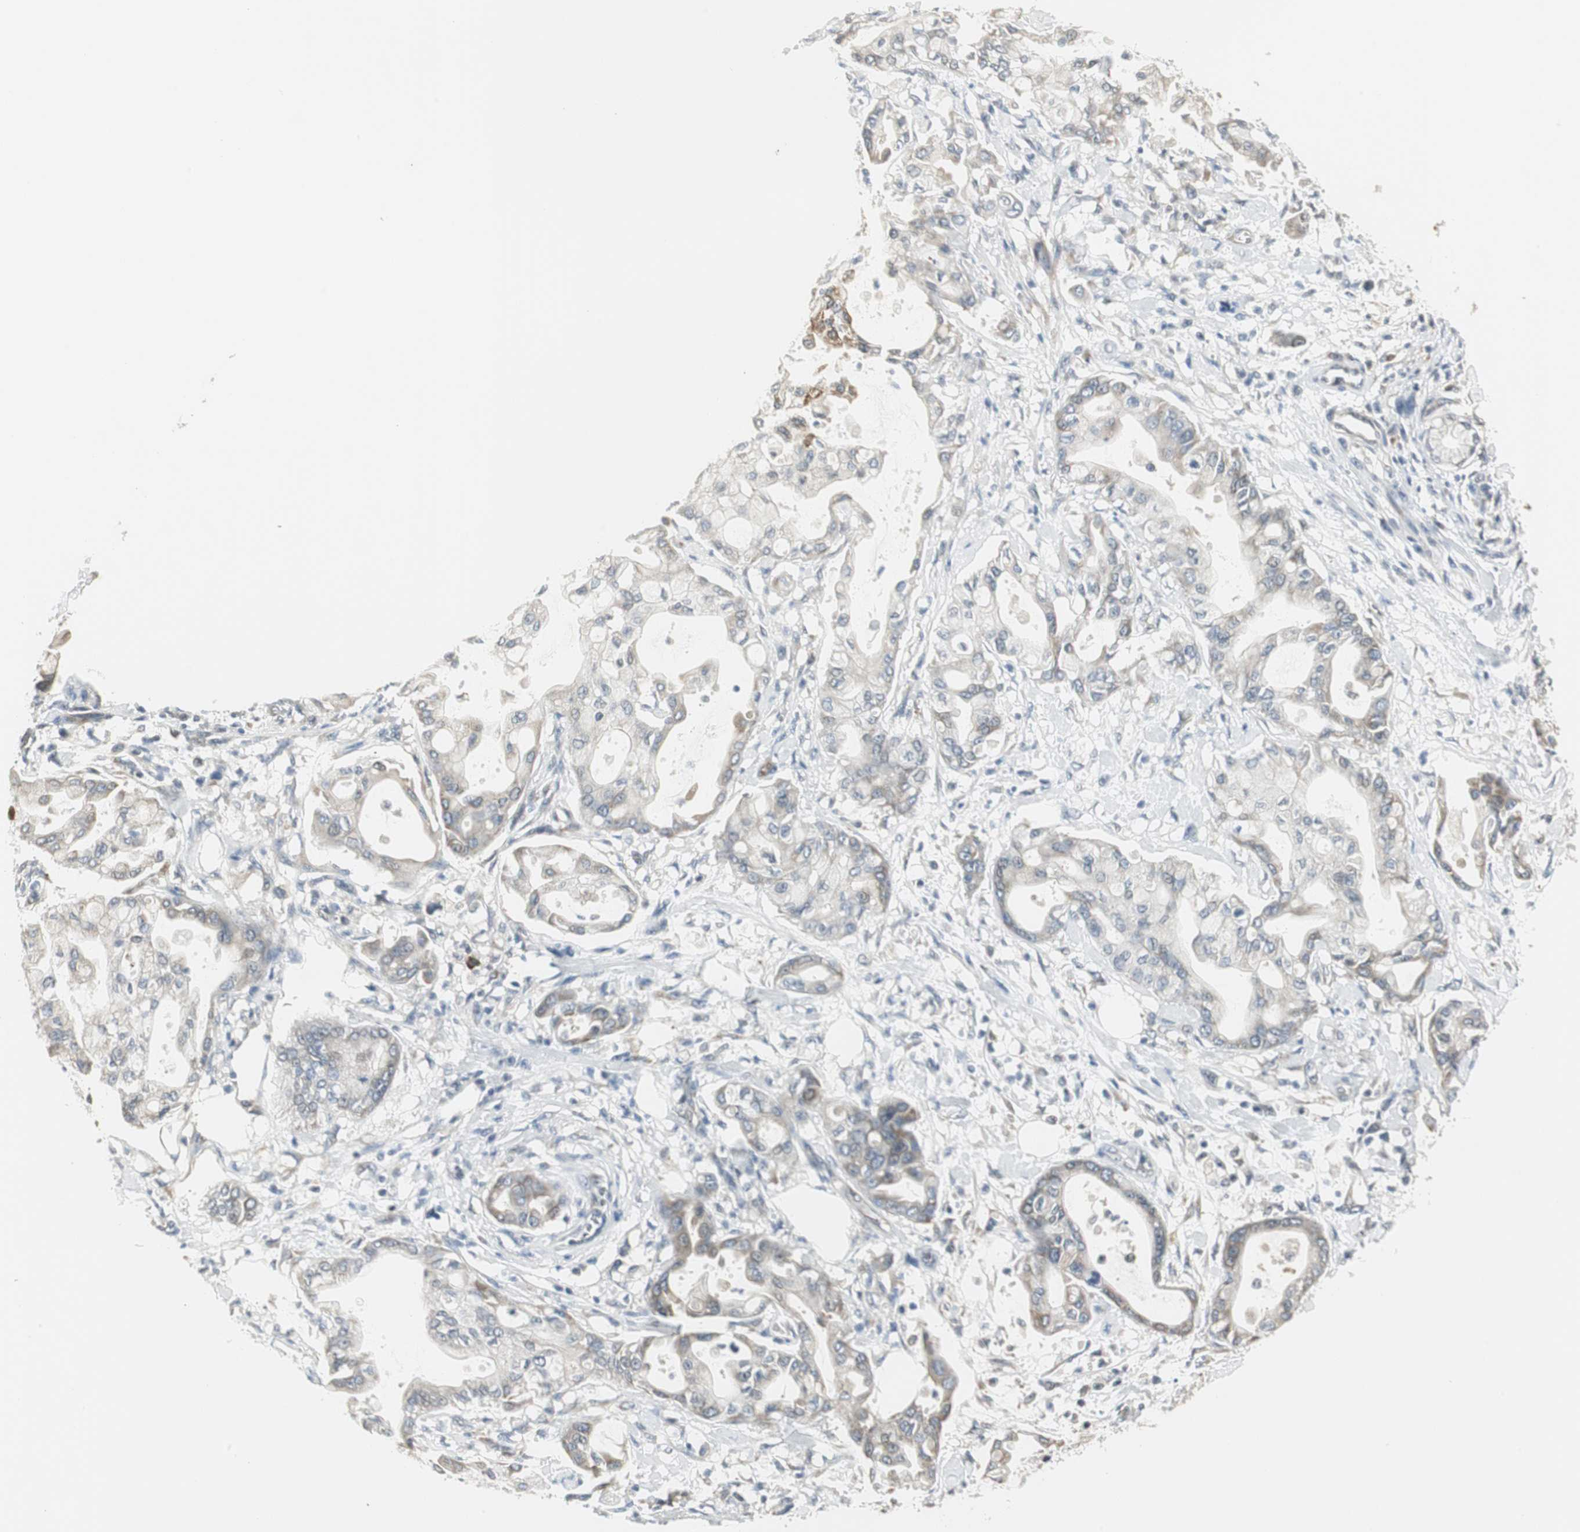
{"staining": {"intensity": "weak", "quantity": "25%-75%", "location": "cytoplasmic/membranous"}, "tissue": "pancreatic cancer", "cell_type": "Tumor cells", "image_type": "cancer", "snomed": [{"axis": "morphology", "description": "Adenocarcinoma, NOS"}, {"axis": "morphology", "description": "Adenocarcinoma, metastatic, NOS"}, {"axis": "topography", "description": "Lymph node"}, {"axis": "topography", "description": "Pancreas"}, {"axis": "topography", "description": "Duodenum"}], "caption": "Tumor cells exhibit low levels of weak cytoplasmic/membranous positivity in about 25%-75% of cells in metastatic adenocarcinoma (pancreatic). The staining is performed using DAB brown chromogen to label protein expression. The nuclei are counter-stained blue using hematoxylin.", "gene": "CCT5", "patient": {"sex": "female", "age": 64}}